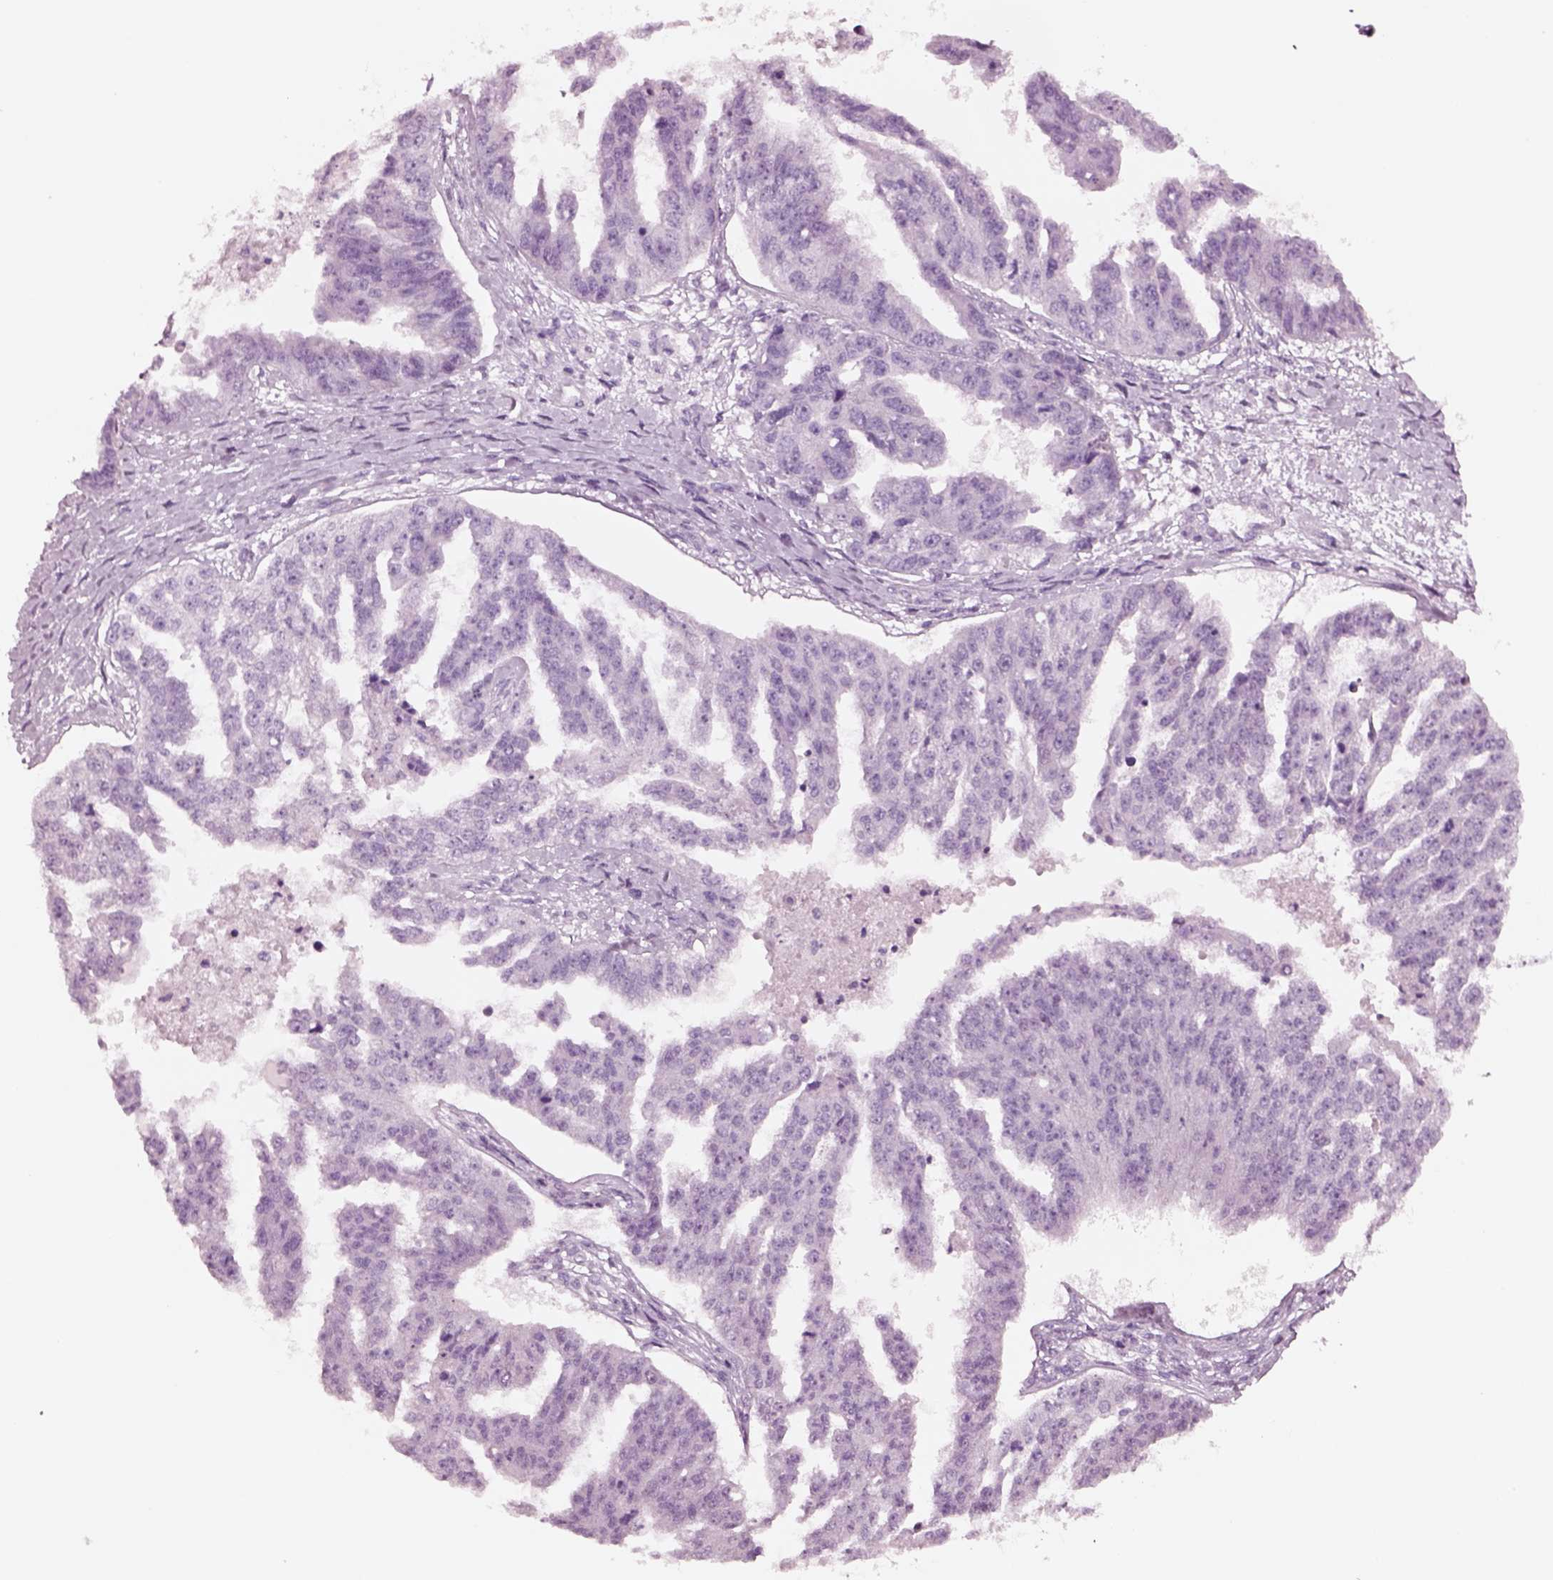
{"staining": {"intensity": "negative", "quantity": "none", "location": "none"}, "tissue": "ovarian cancer", "cell_type": "Tumor cells", "image_type": "cancer", "snomed": [{"axis": "morphology", "description": "Cystadenocarcinoma, serous, NOS"}, {"axis": "topography", "description": "Ovary"}], "caption": "Human ovarian serous cystadenocarcinoma stained for a protein using immunohistochemistry shows no expression in tumor cells.", "gene": "NMRK2", "patient": {"sex": "female", "age": 58}}